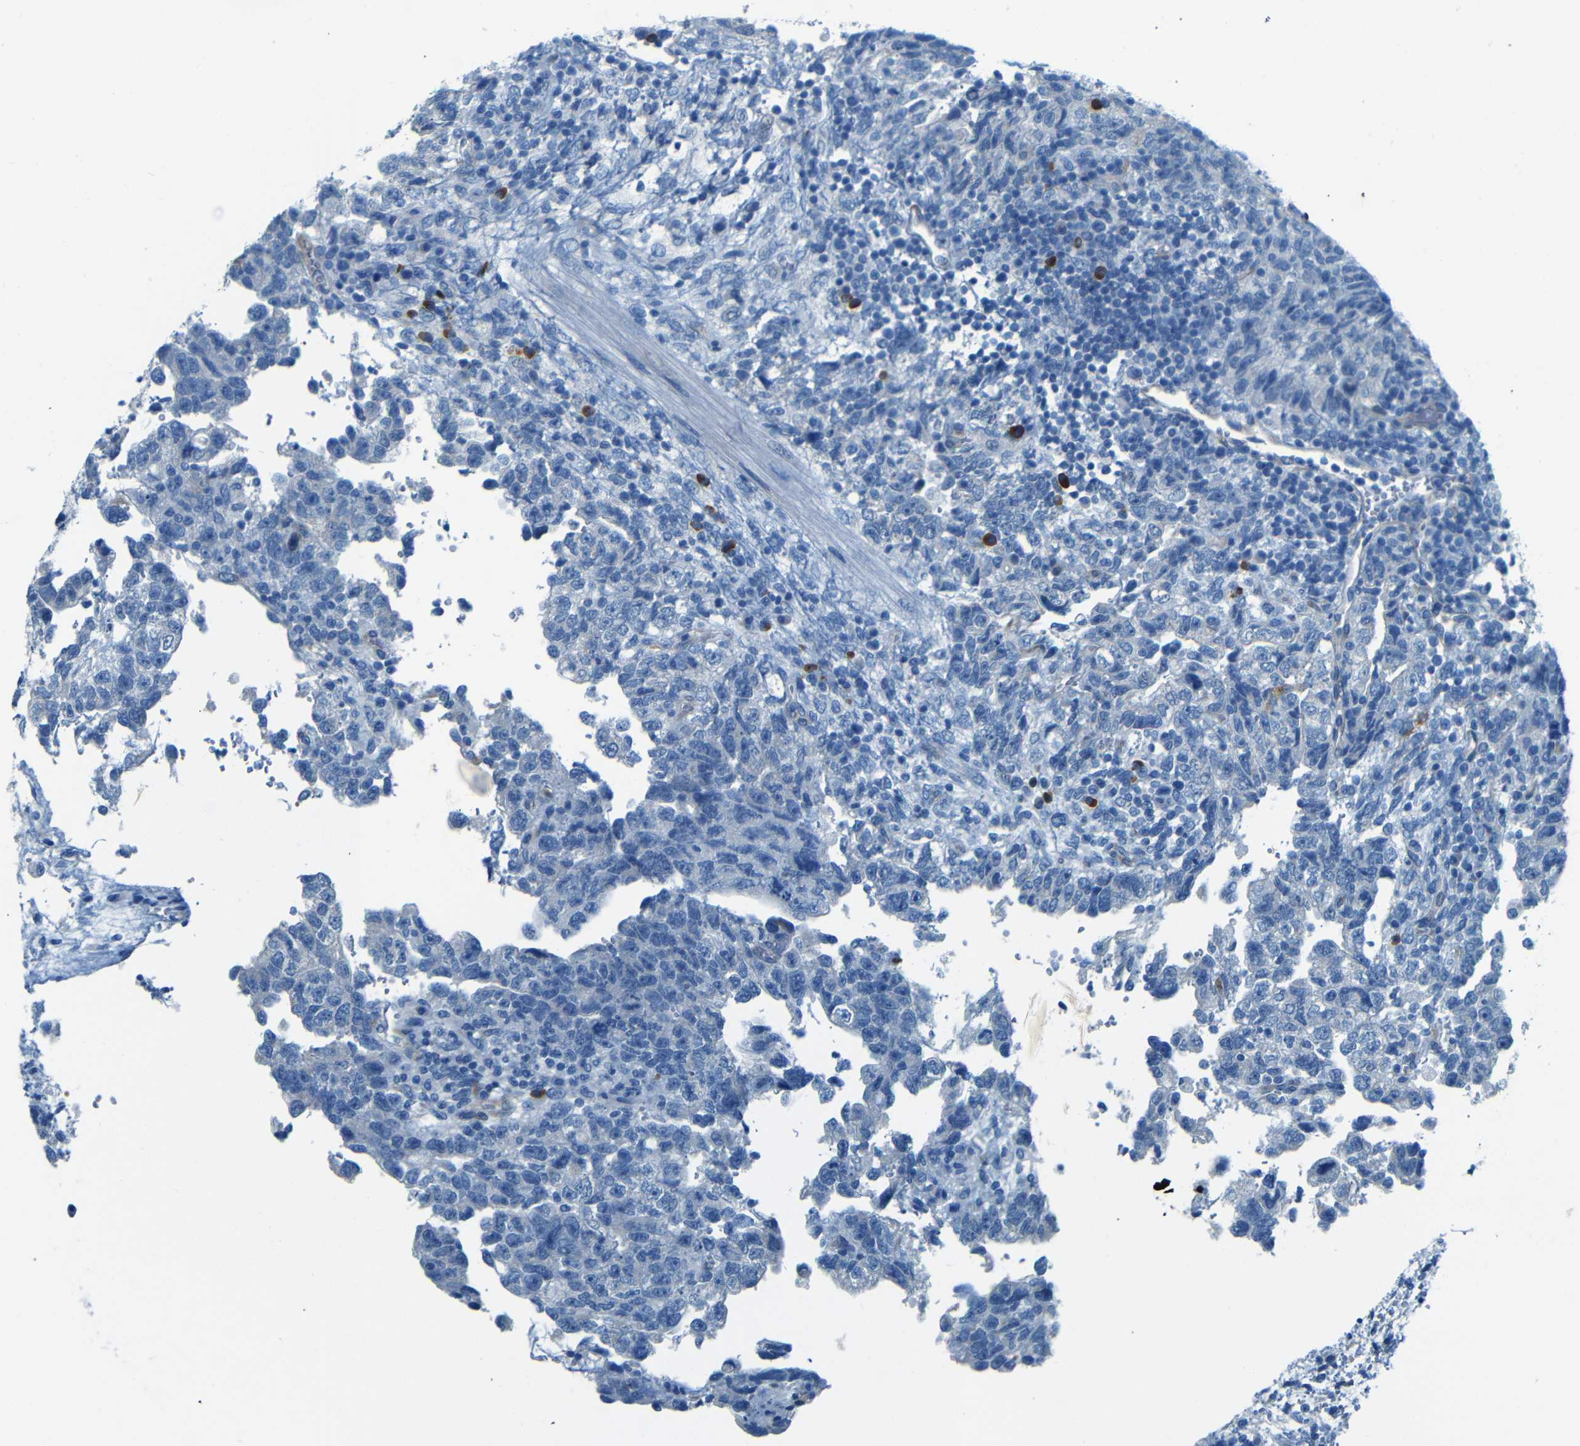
{"staining": {"intensity": "negative", "quantity": "none", "location": "none"}, "tissue": "testis cancer", "cell_type": "Tumor cells", "image_type": "cancer", "snomed": [{"axis": "morphology", "description": "Carcinoma, Embryonal, NOS"}, {"axis": "topography", "description": "Testis"}], "caption": "An immunohistochemistry (IHC) micrograph of embryonal carcinoma (testis) is shown. There is no staining in tumor cells of embryonal carcinoma (testis).", "gene": "MAP2", "patient": {"sex": "male", "age": 36}}